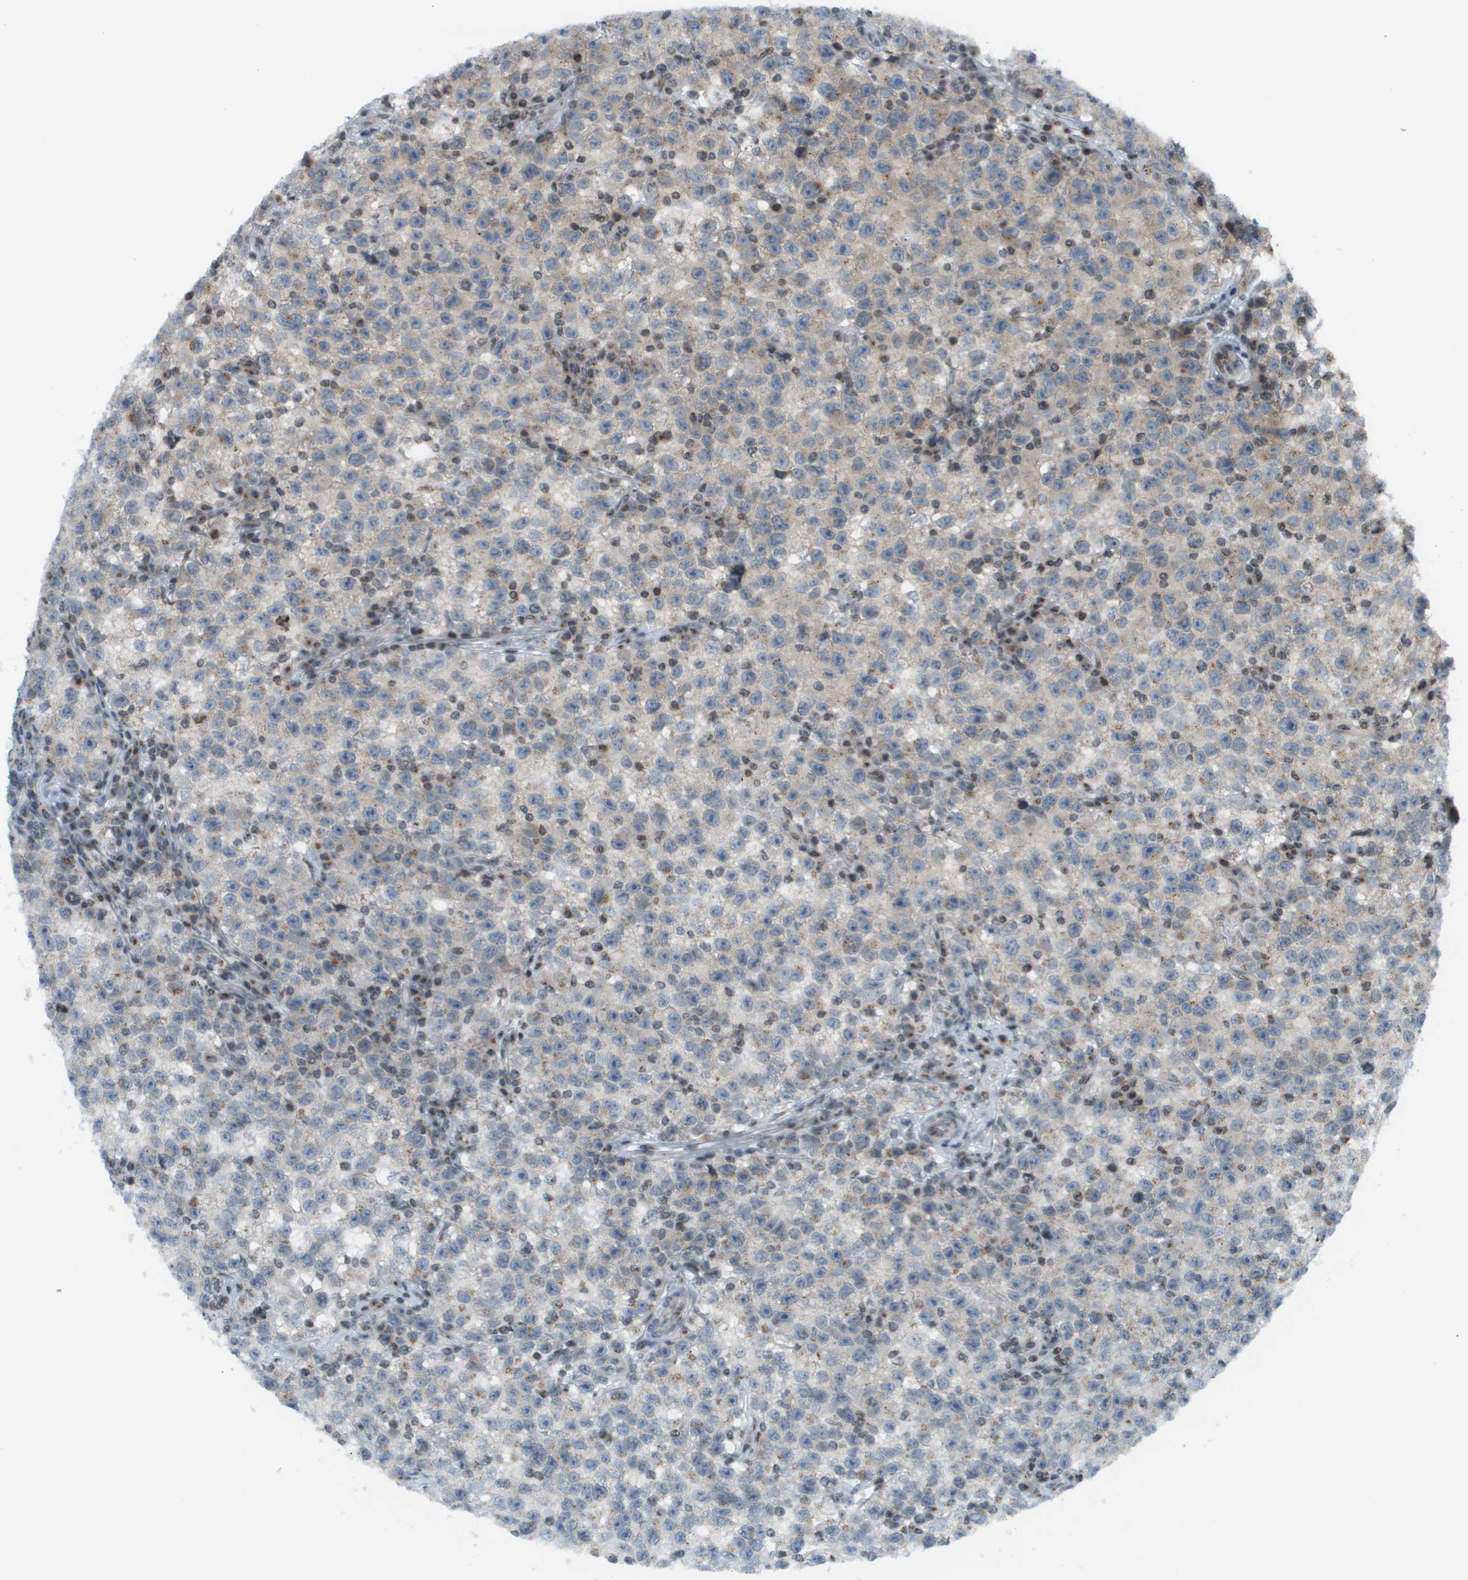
{"staining": {"intensity": "weak", "quantity": "25%-75%", "location": "cytoplasmic/membranous"}, "tissue": "testis cancer", "cell_type": "Tumor cells", "image_type": "cancer", "snomed": [{"axis": "morphology", "description": "Seminoma, NOS"}, {"axis": "topography", "description": "Testis"}], "caption": "Human seminoma (testis) stained for a protein (brown) exhibits weak cytoplasmic/membranous positive positivity in approximately 25%-75% of tumor cells.", "gene": "EVC", "patient": {"sex": "male", "age": 22}}